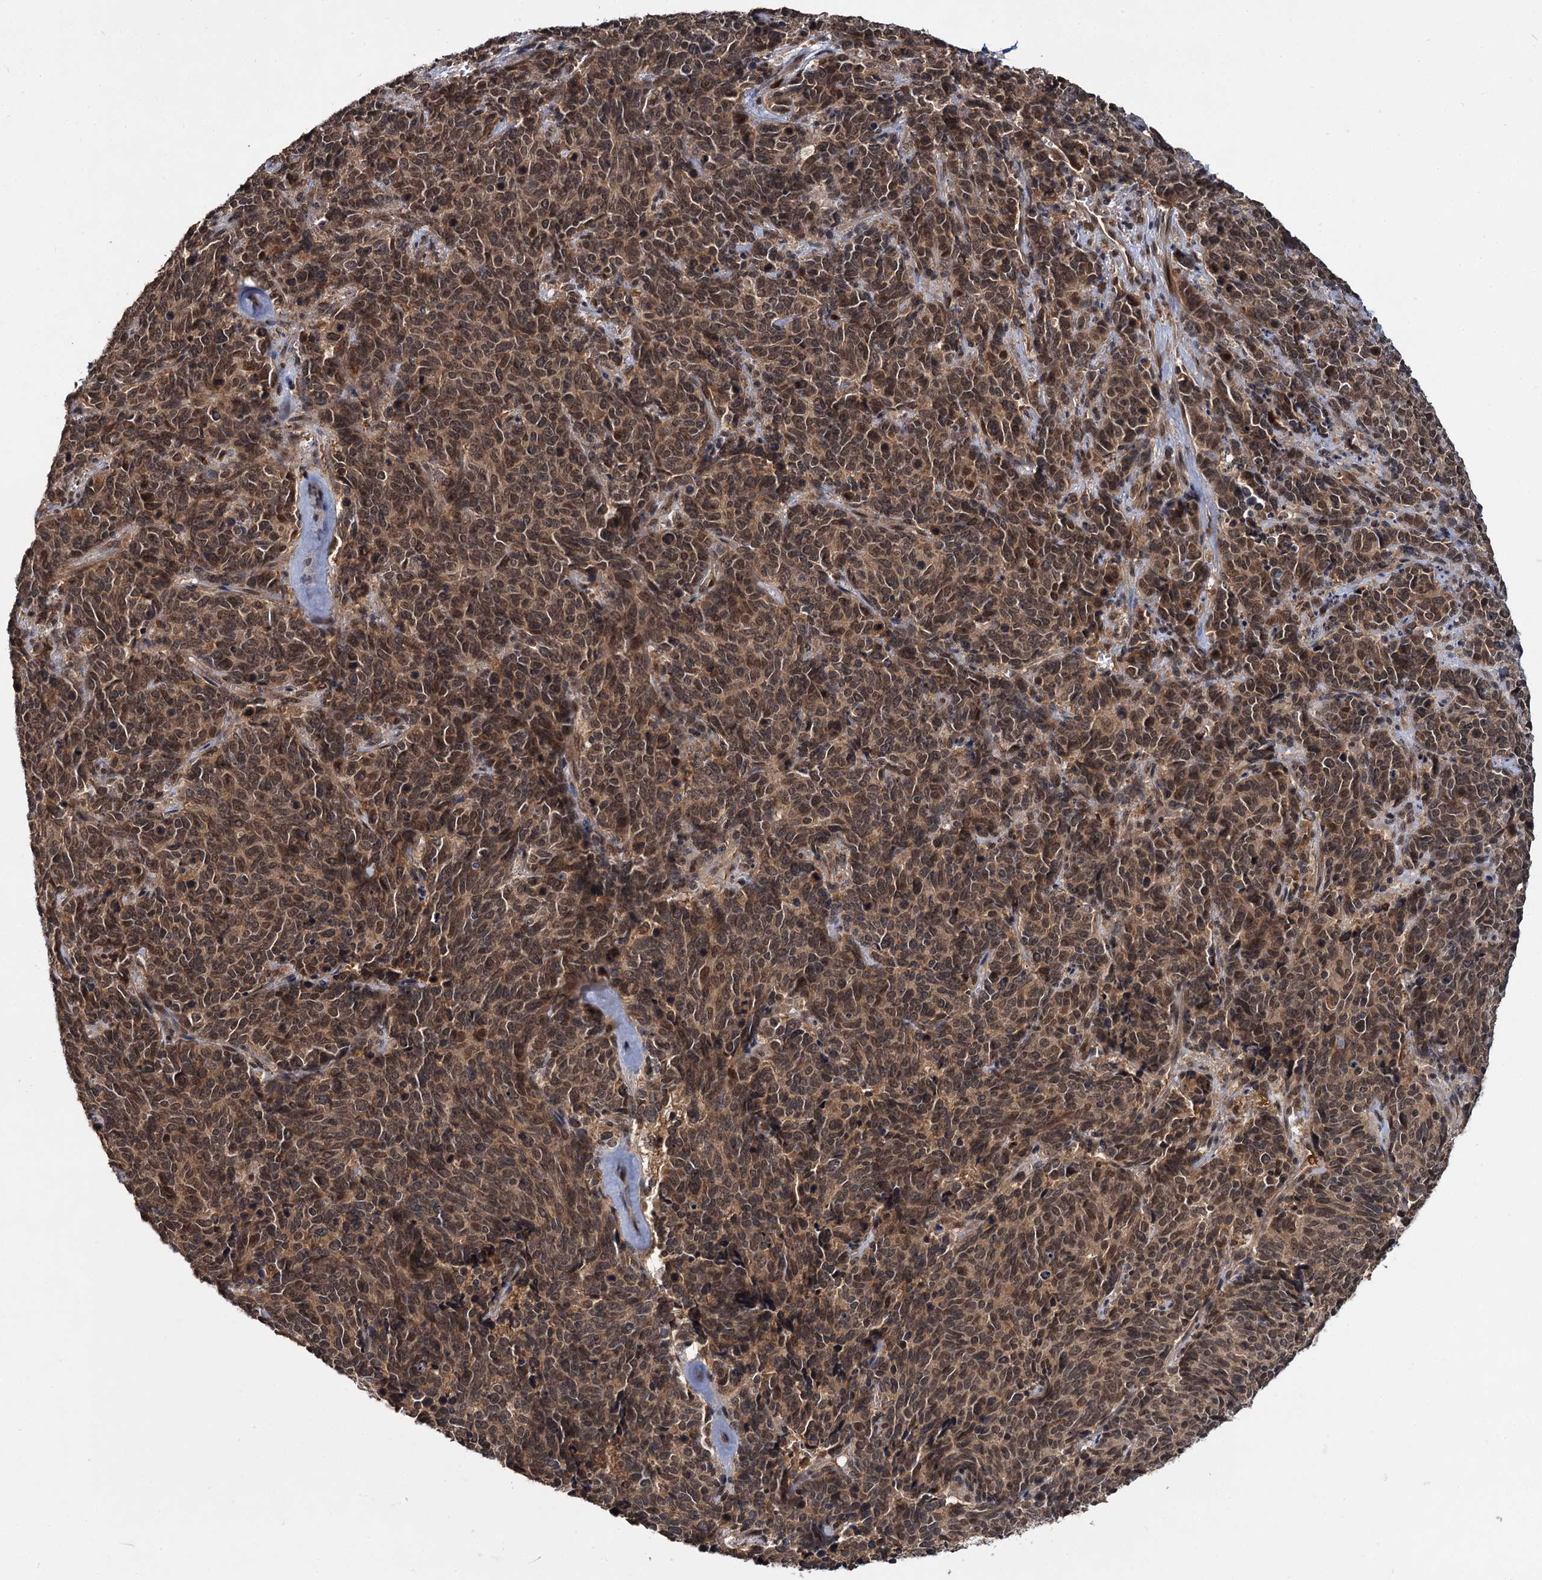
{"staining": {"intensity": "moderate", "quantity": "25%-75%", "location": "cytoplasmic/membranous,nuclear"}, "tissue": "cervical cancer", "cell_type": "Tumor cells", "image_type": "cancer", "snomed": [{"axis": "morphology", "description": "Squamous cell carcinoma, NOS"}, {"axis": "topography", "description": "Cervix"}], "caption": "This image demonstrates IHC staining of human cervical squamous cell carcinoma, with medium moderate cytoplasmic/membranous and nuclear expression in approximately 25%-75% of tumor cells.", "gene": "MBD6", "patient": {"sex": "female", "age": 60}}